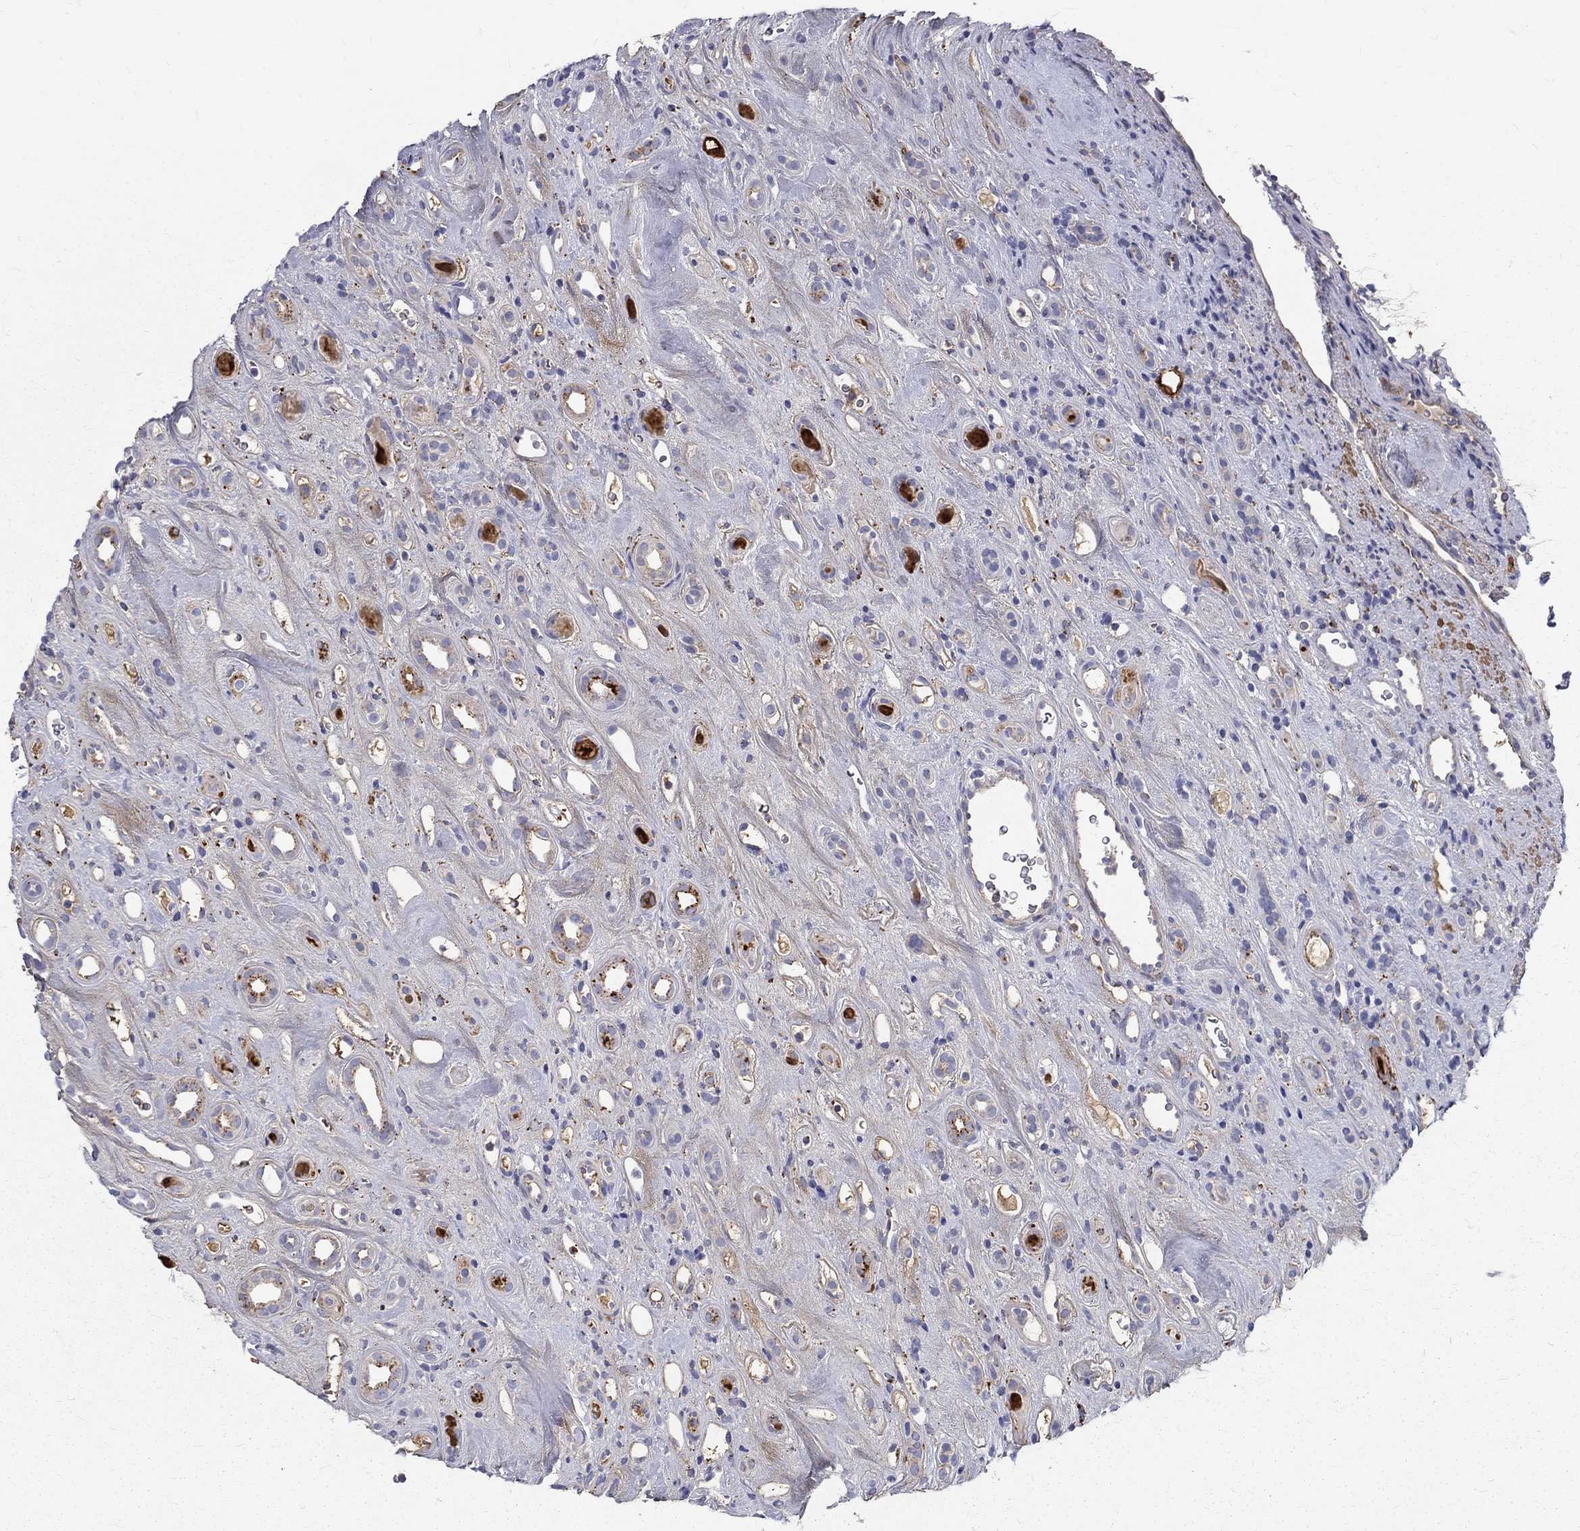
{"staining": {"intensity": "strong", "quantity": "<25%", "location": "cytoplasmic/membranous"}, "tissue": "renal cancer", "cell_type": "Tumor cells", "image_type": "cancer", "snomed": [{"axis": "morphology", "description": "Adenocarcinoma, NOS"}, {"axis": "topography", "description": "Kidney"}], "caption": "Tumor cells display medium levels of strong cytoplasmic/membranous staining in approximately <25% of cells in human renal cancer. (DAB (3,3'-diaminobenzidine) IHC, brown staining for protein, blue staining for nuclei).", "gene": "EPDR1", "patient": {"sex": "female", "age": 89}}